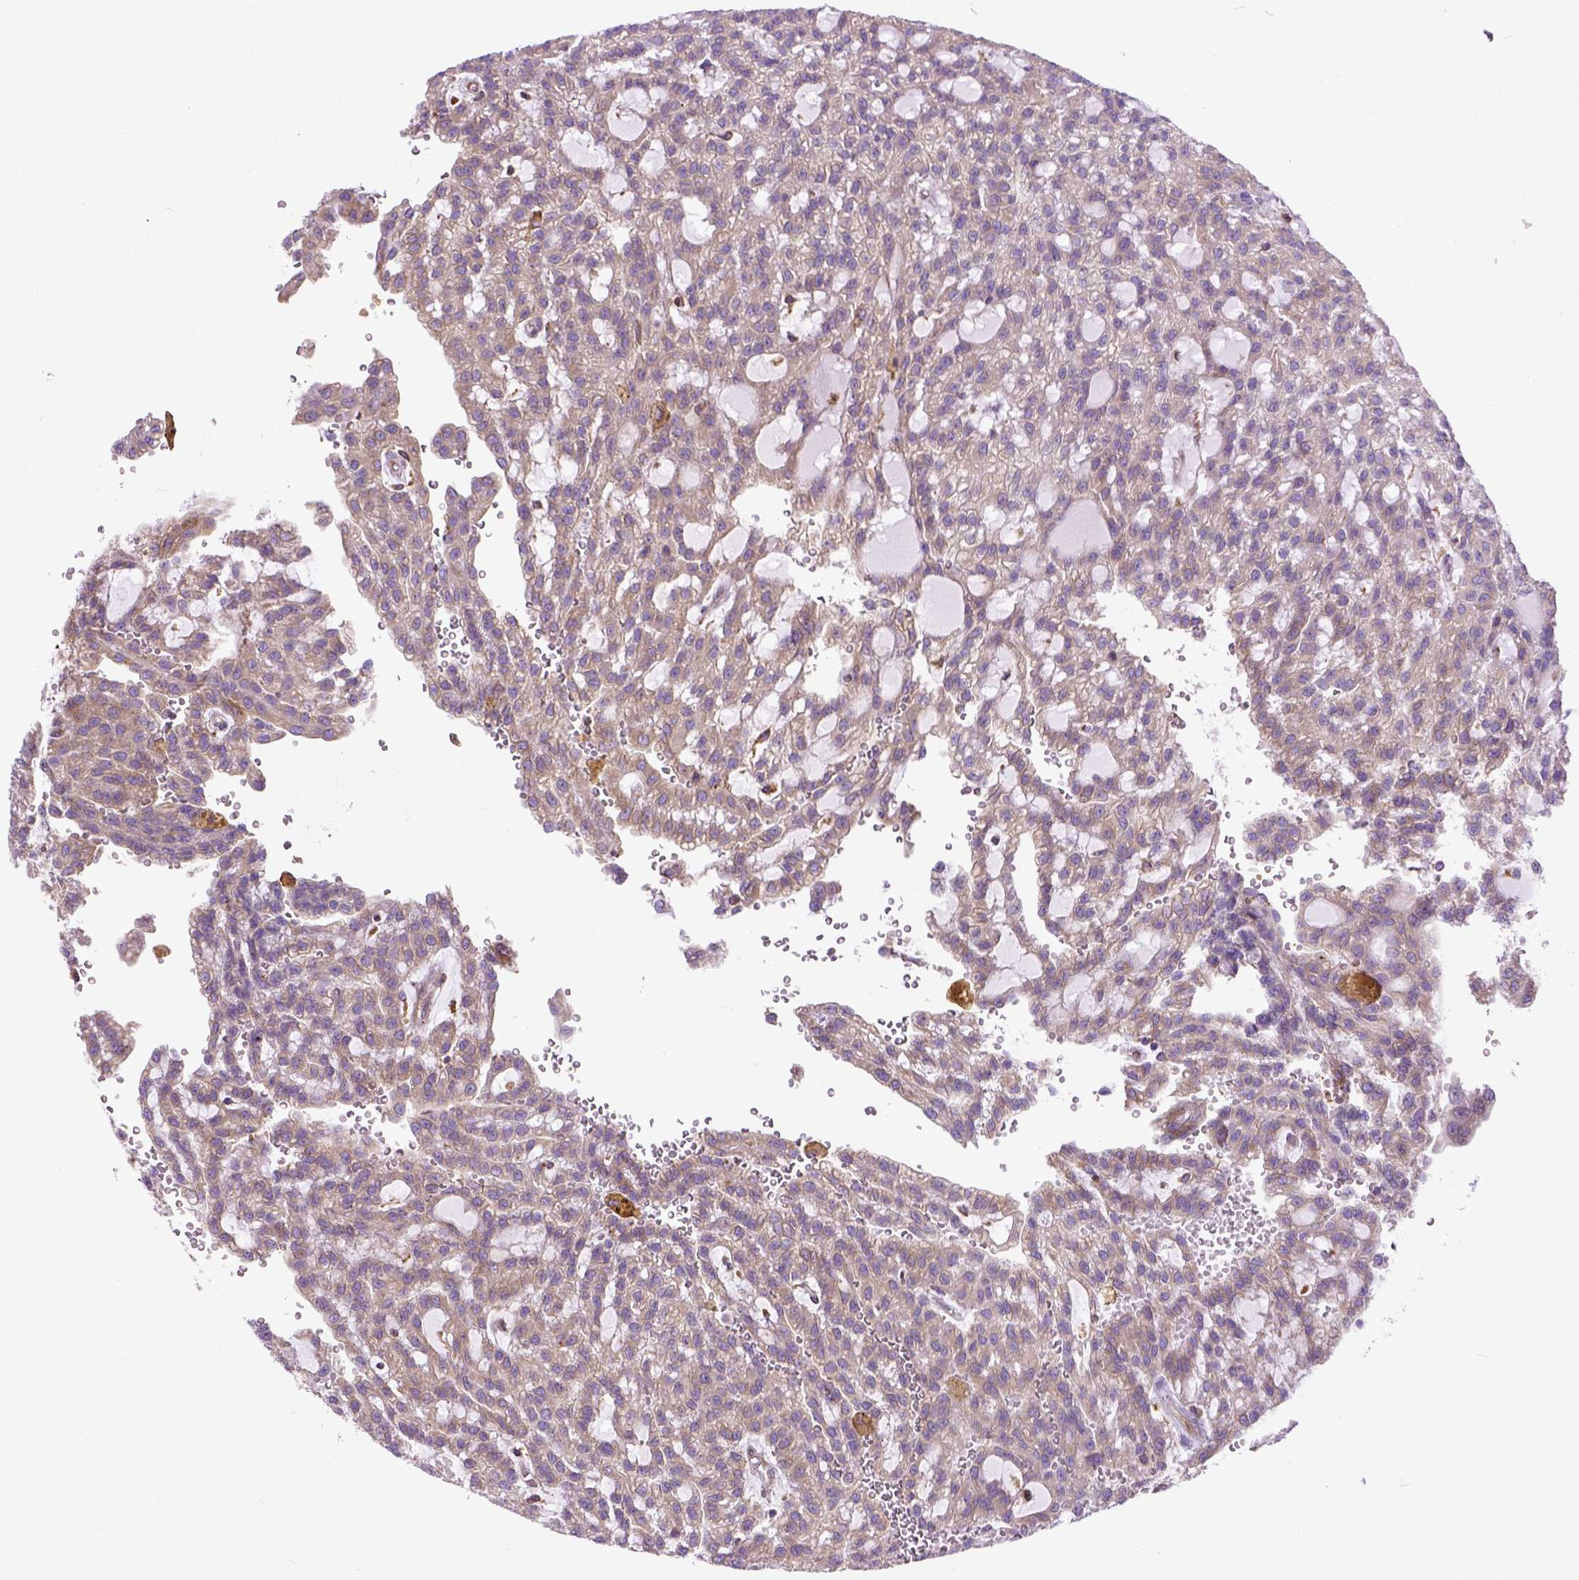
{"staining": {"intensity": "moderate", "quantity": ">75%", "location": "cytoplasmic/membranous"}, "tissue": "renal cancer", "cell_type": "Tumor cells", "image_type": "cancer", "snomed": [{"axis": "morphology", "description": "Adenocarcinoma, NOS"}, {"axis": "topography", "description": "Kidney"}], "caption": "Protein staining displays moderate cytoplasmic/membranous staining in approximately >75% of tumor cells in renal adenocarcinoma.", "gene": "PLK4", "patient": {"sex": "male", "age": 63}}